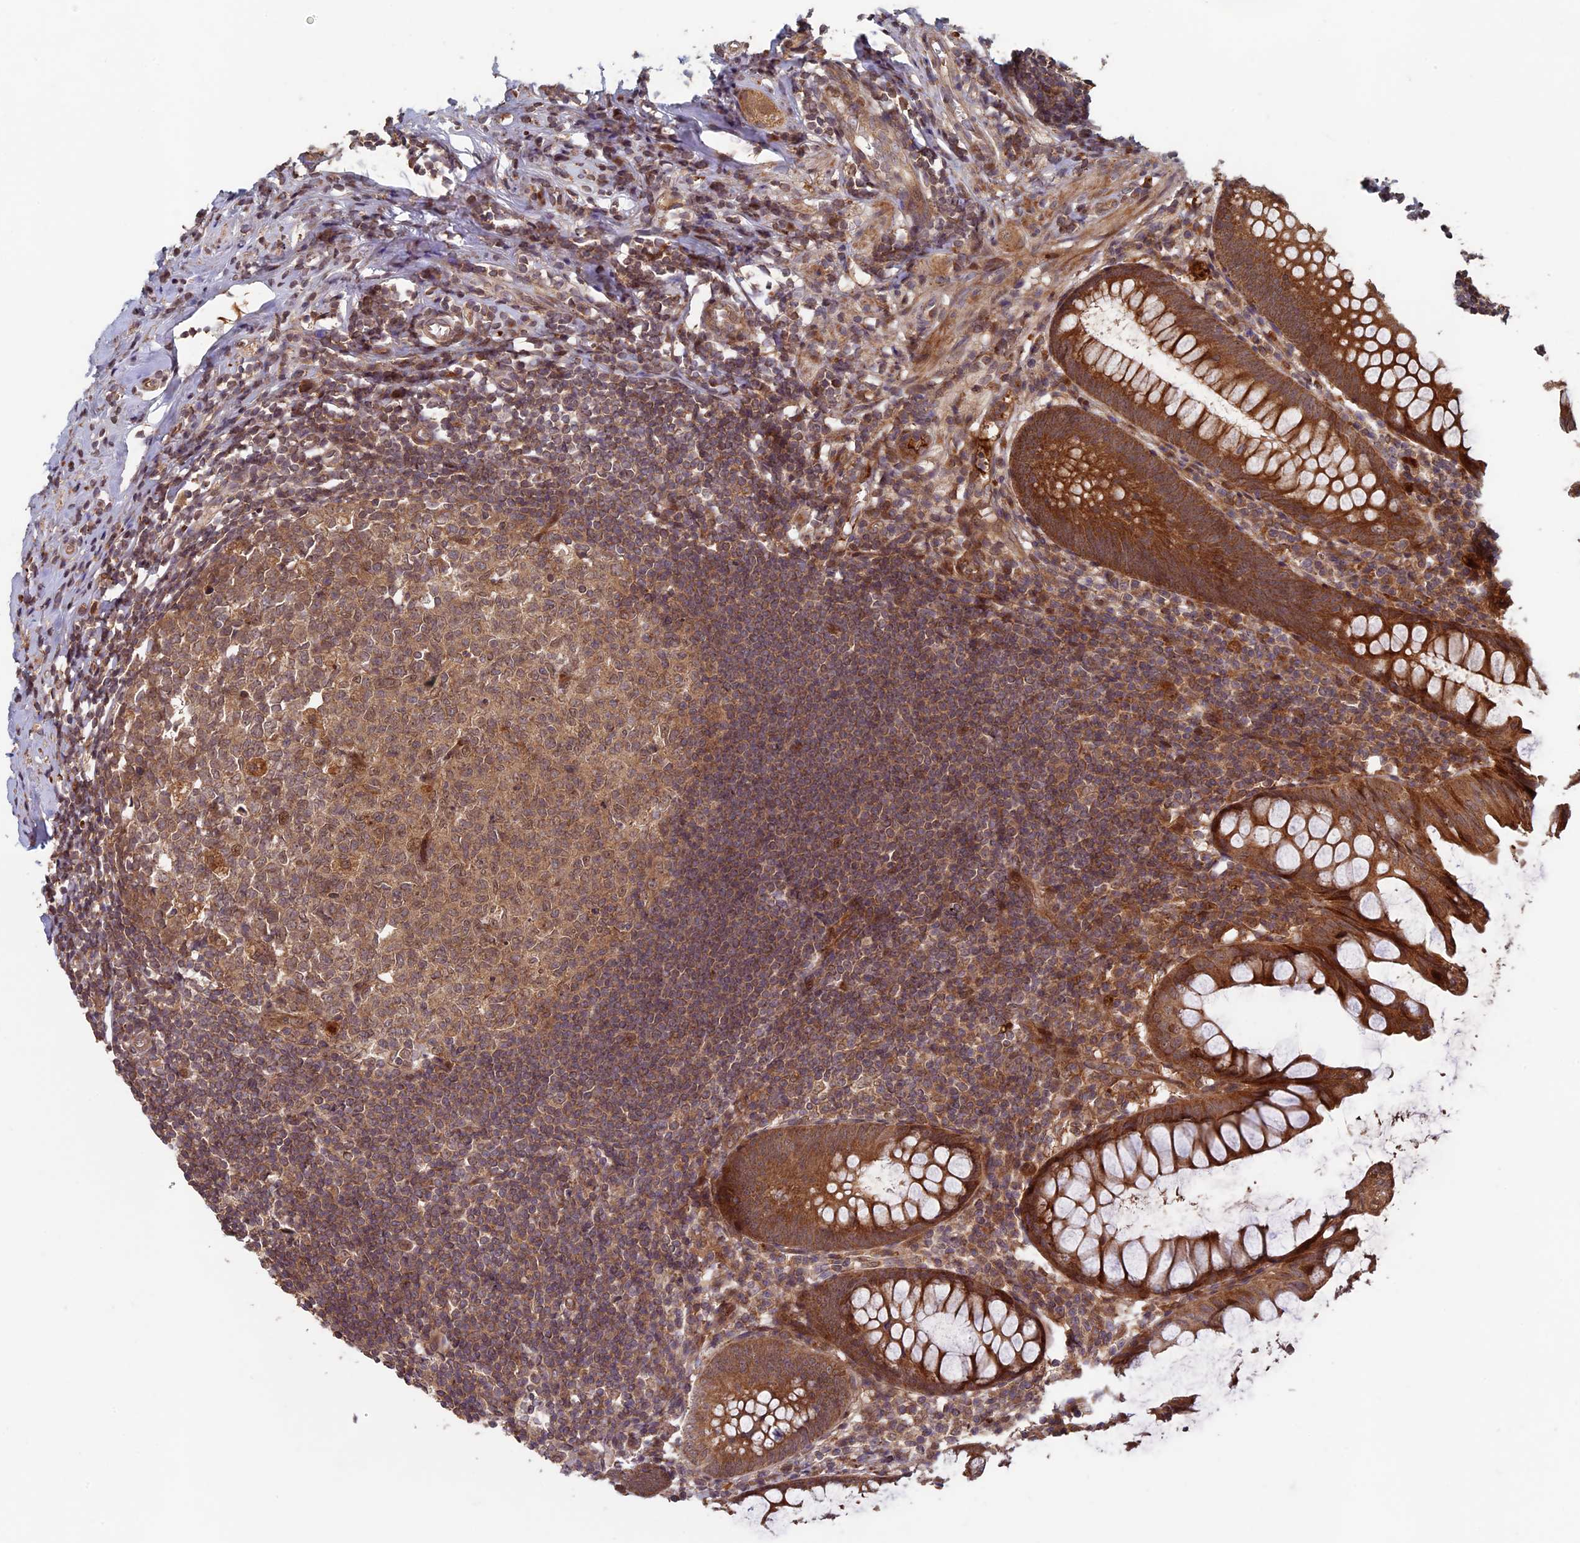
{"staining": {"intensity": "strong", "quantity": ">75%", "location": "cytoplasmic/membranous"}, "tissue": "appendix", "cell_type": "Glandular cells", "image_type": "normal", "snomed": [{"axis": "morphology", "description": "Normal tissue, NOS"}, {"axis": "topography", "description": "Appendix"}], "caption": "Protein expression analysis of unremarkable appendix displays strong cytoplasmic/membranous positivity in about >75% of glandular cells.", "gene": "RCCD1", "patient": {"sex": "female", "age": 51}}